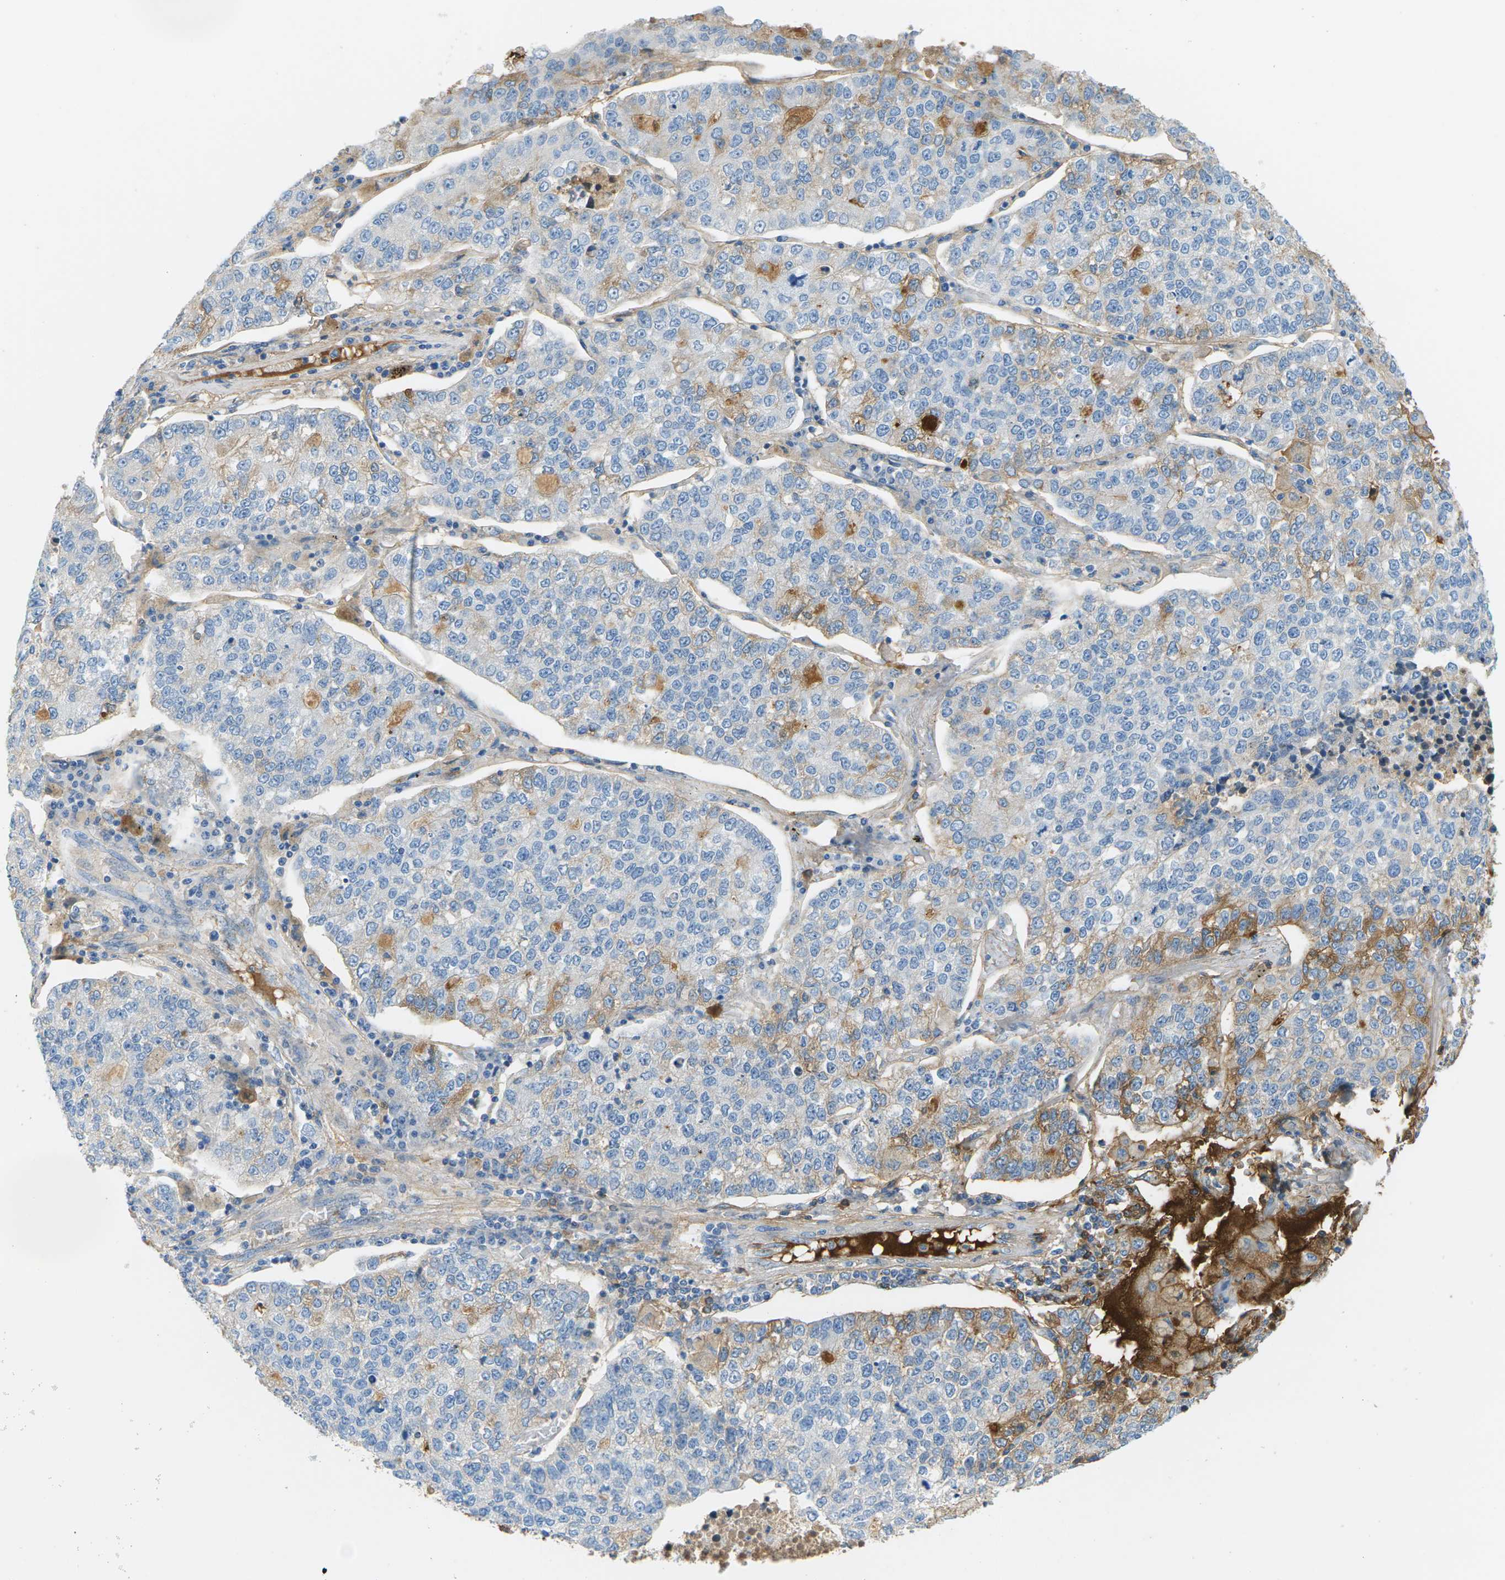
{"staining": {"intensity": "moderate", "quantity": "<25%", "location": "cytoplasmic/membranous"}, "tissue": "lung cancer", "cell_type": "Tumor cells", "image_type": "cancer", "snomed": [{"axis": "morphology", "description": "Adenocarcinoma, NOS"}, {"axis": "topography", "description": "Lung"}], "caption": "The immunohistochemical stain labels moderate cytoplasmic/membranous positivity in tumor cells of lung cancer (adenocarcinoma) tissue.", "gene": "CFI", "patient": {"sex": "male", "age": 49}}